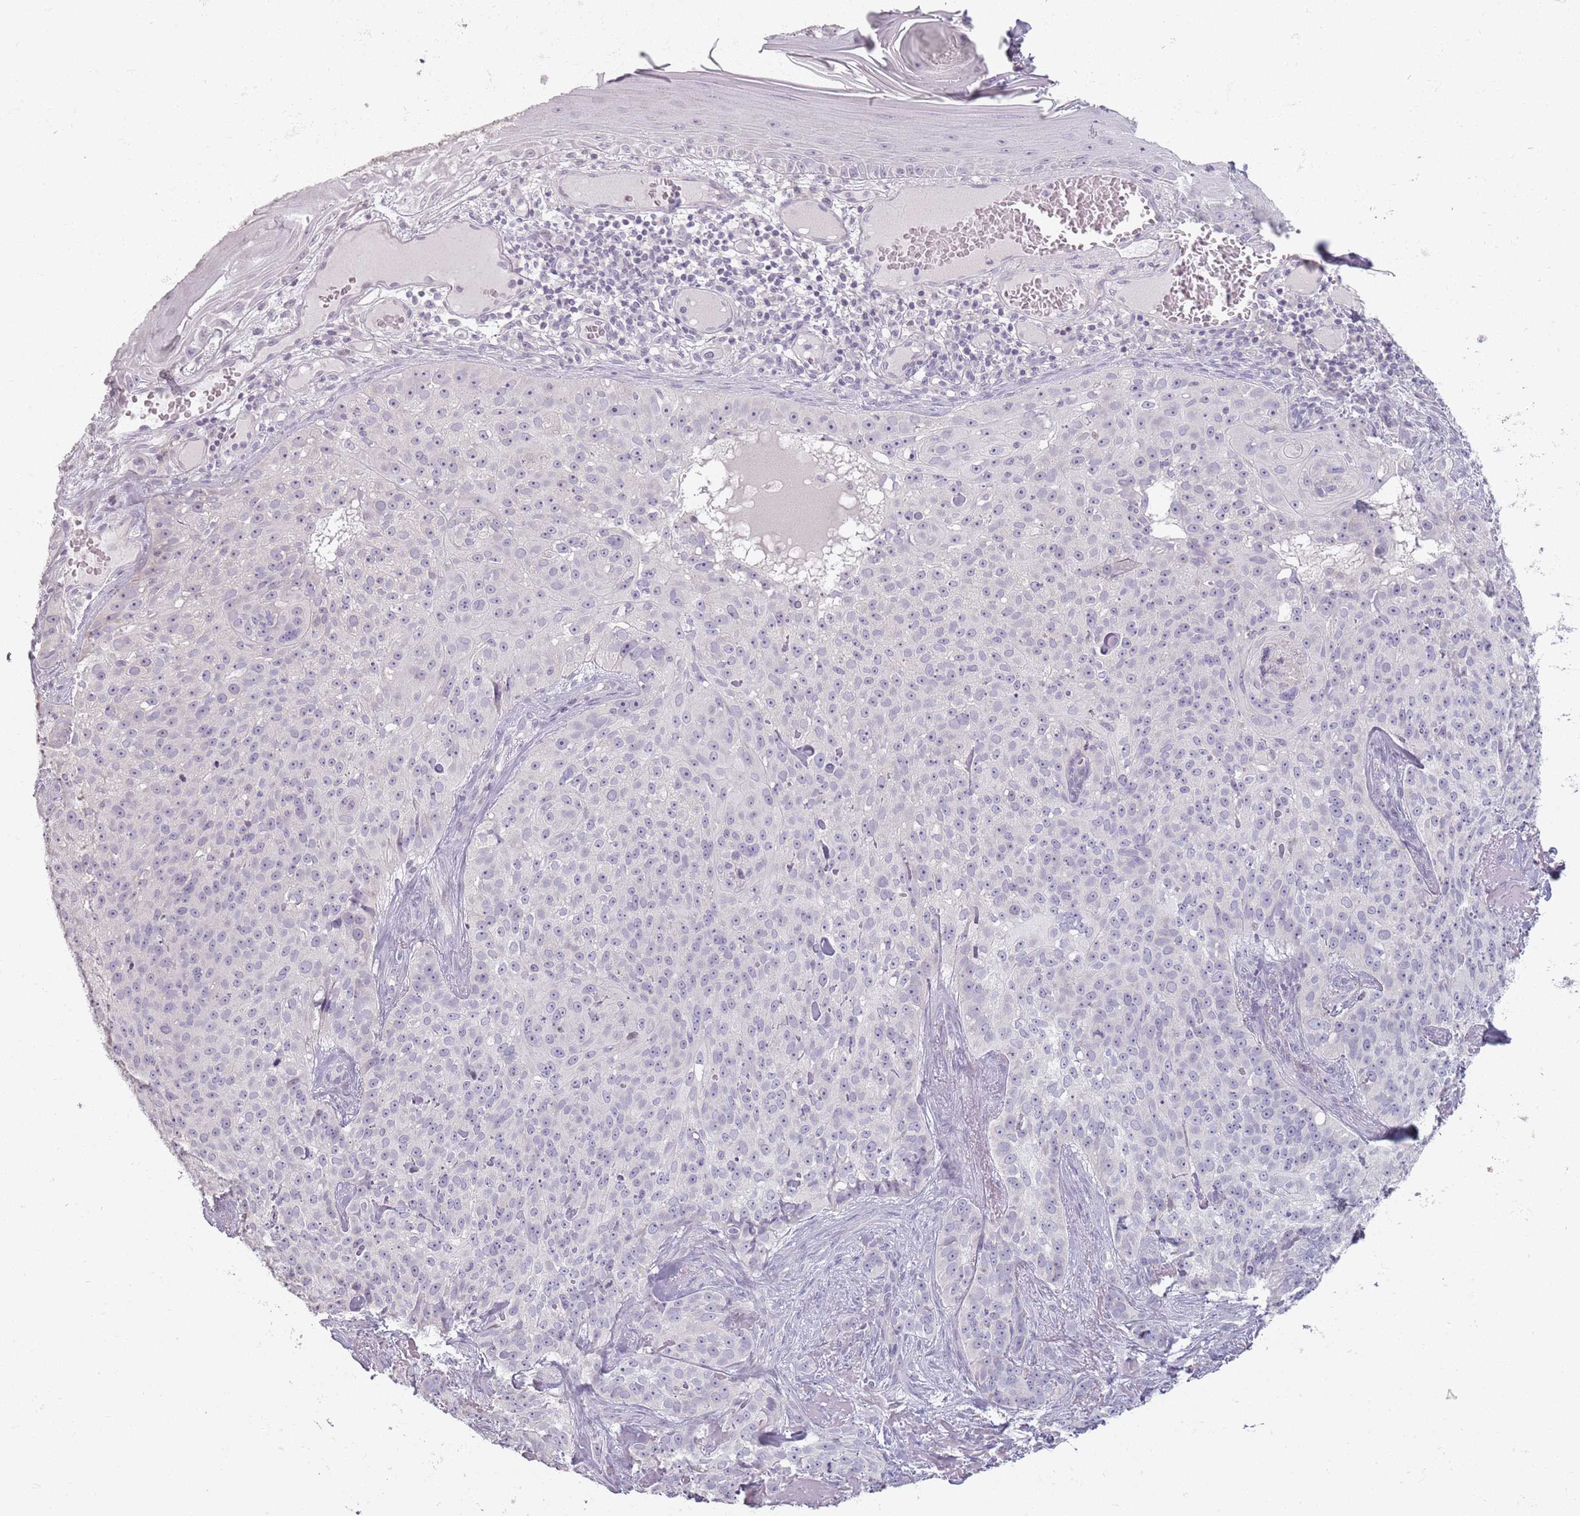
{"staining": {"intensity": "negative", "quantity": "none", "location": "none"}, "tissue": "skin cancer", "cell_type": "Tumor cells", "image_type": "cancer", "snomed": [{"axis": "morphology", "description": "Basal cell carcinoma"}, {"axis": "topography", "description": "Skin"}], "caption": "Basal cell carcinoma (skin) was stained to show a protein in brown. There is no significant staining in tumor cells.", "gene": "SYNGR3", "patient": {"sex": "female", "age": 92}}